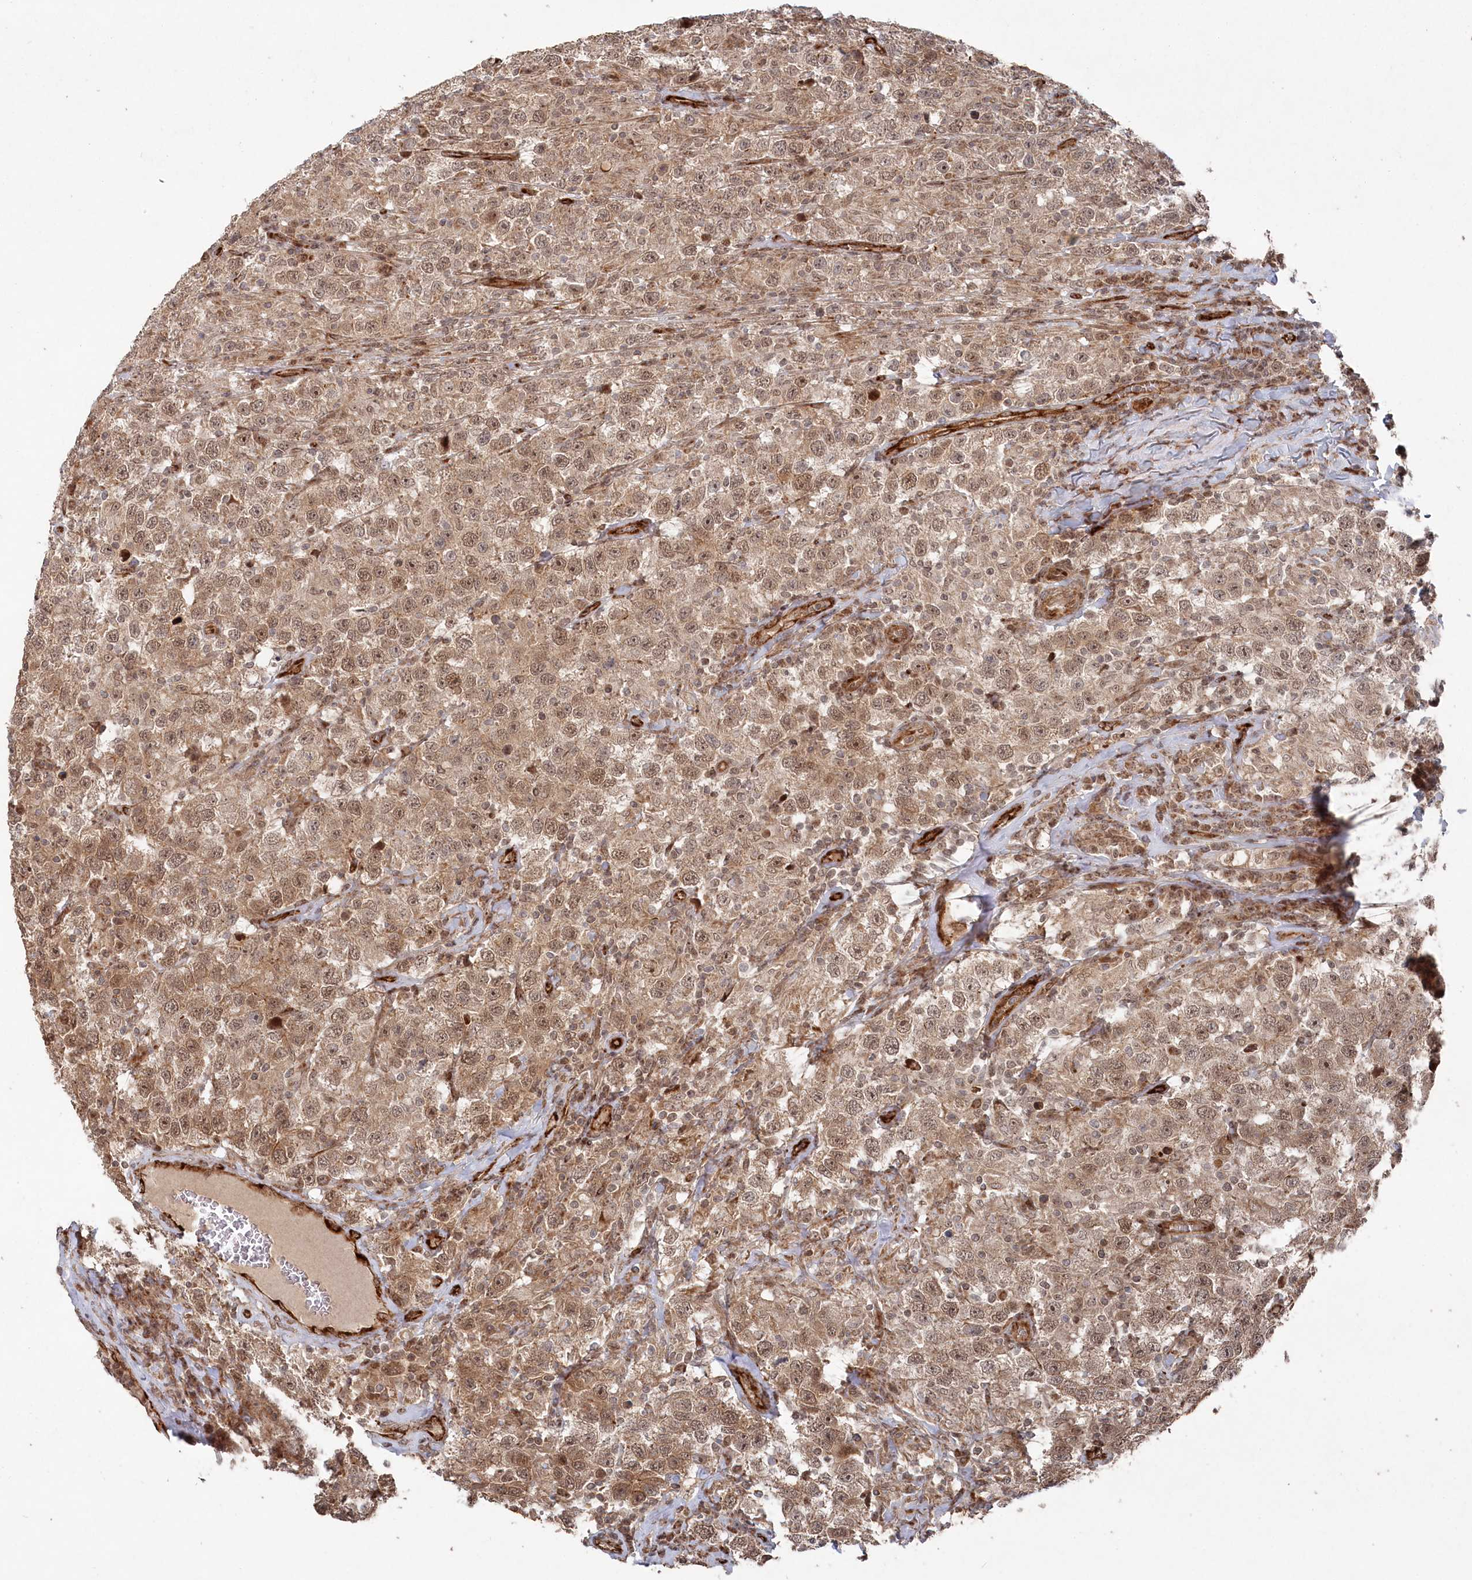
{"staining": {"intensity": "moderate", "quantity": ">75%", "location": "cytoplasmic/membranous,nuclear"}, "tissue": "testis cancer", "cell_type": "Tumor cells", "image_type": "cancer", "snomed": [{"axis": "morphology", "description": "Seminoma, NOS"}, {"axis": "topography", "description": "Testis"}], "caption": "An IHC micrograph of neoplastic tissue is shown. Protein staining in brown shows moderate cytoplasmic/membranous and nuclear positivity in testis seminoma within tumor cells. (DAB IHC with brightfield microscopy, high magnification).", "gene": "POLR3A", "patient": {"sex": "male", "age": 41}}